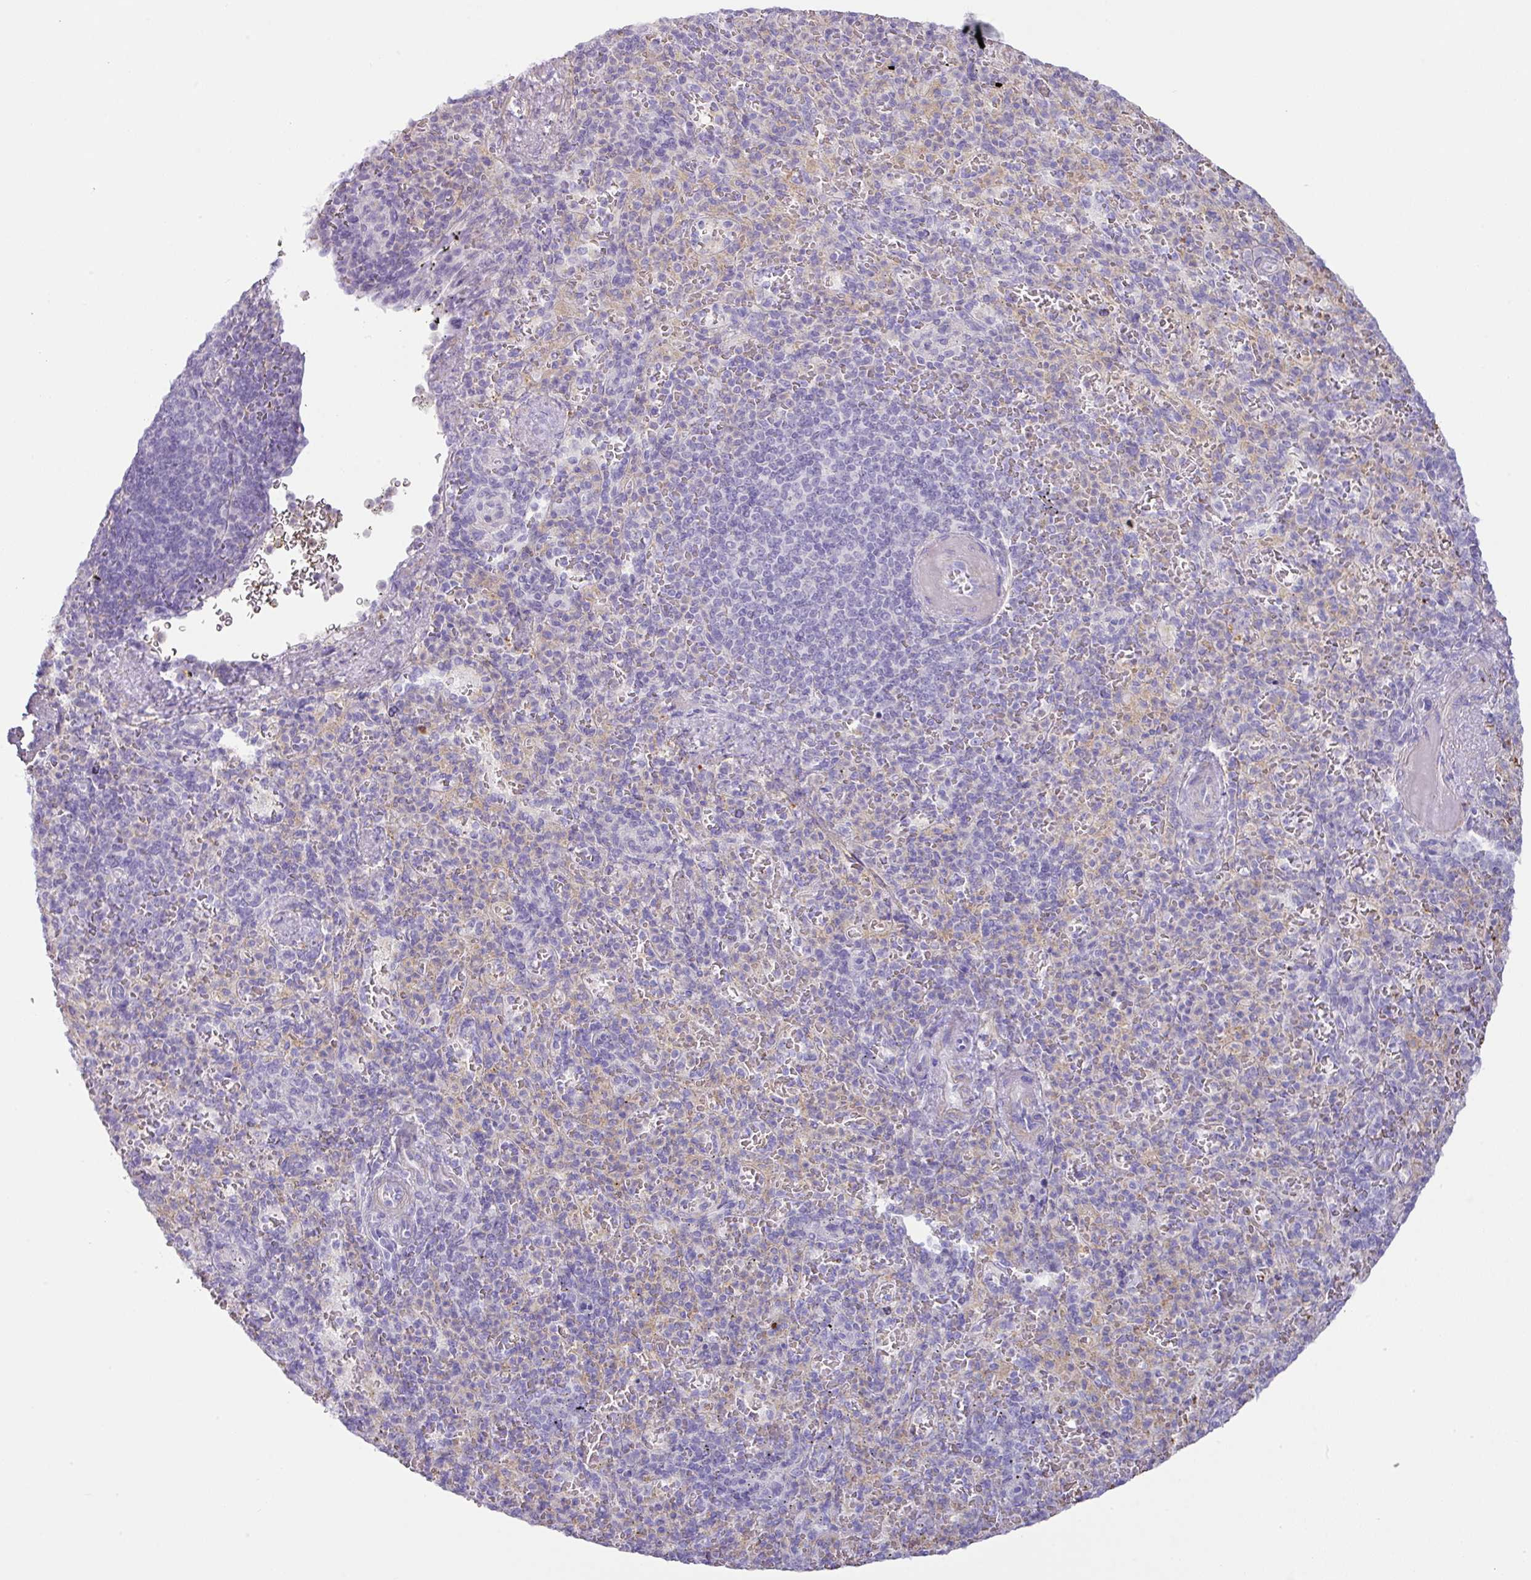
{"staining": {"intensity": "negative", "quantity": "none", "location": "none"}, "tissue": "spleen", "cell_type": "Cells in red pulp", "image_type": "normal", "snomed": [{"axis": "morphology", "description": "Normal tissue, NOS"}, {"axis": "topography", "description": "Spleen"}], "caption": "DAB (3,3'-diaminobenzidine) immunohistochemical staining of normal spleen shows no significant expression in cells in red pulp.", "gene": "TARM1", "patient": {"sex": "female", "age": 74}}